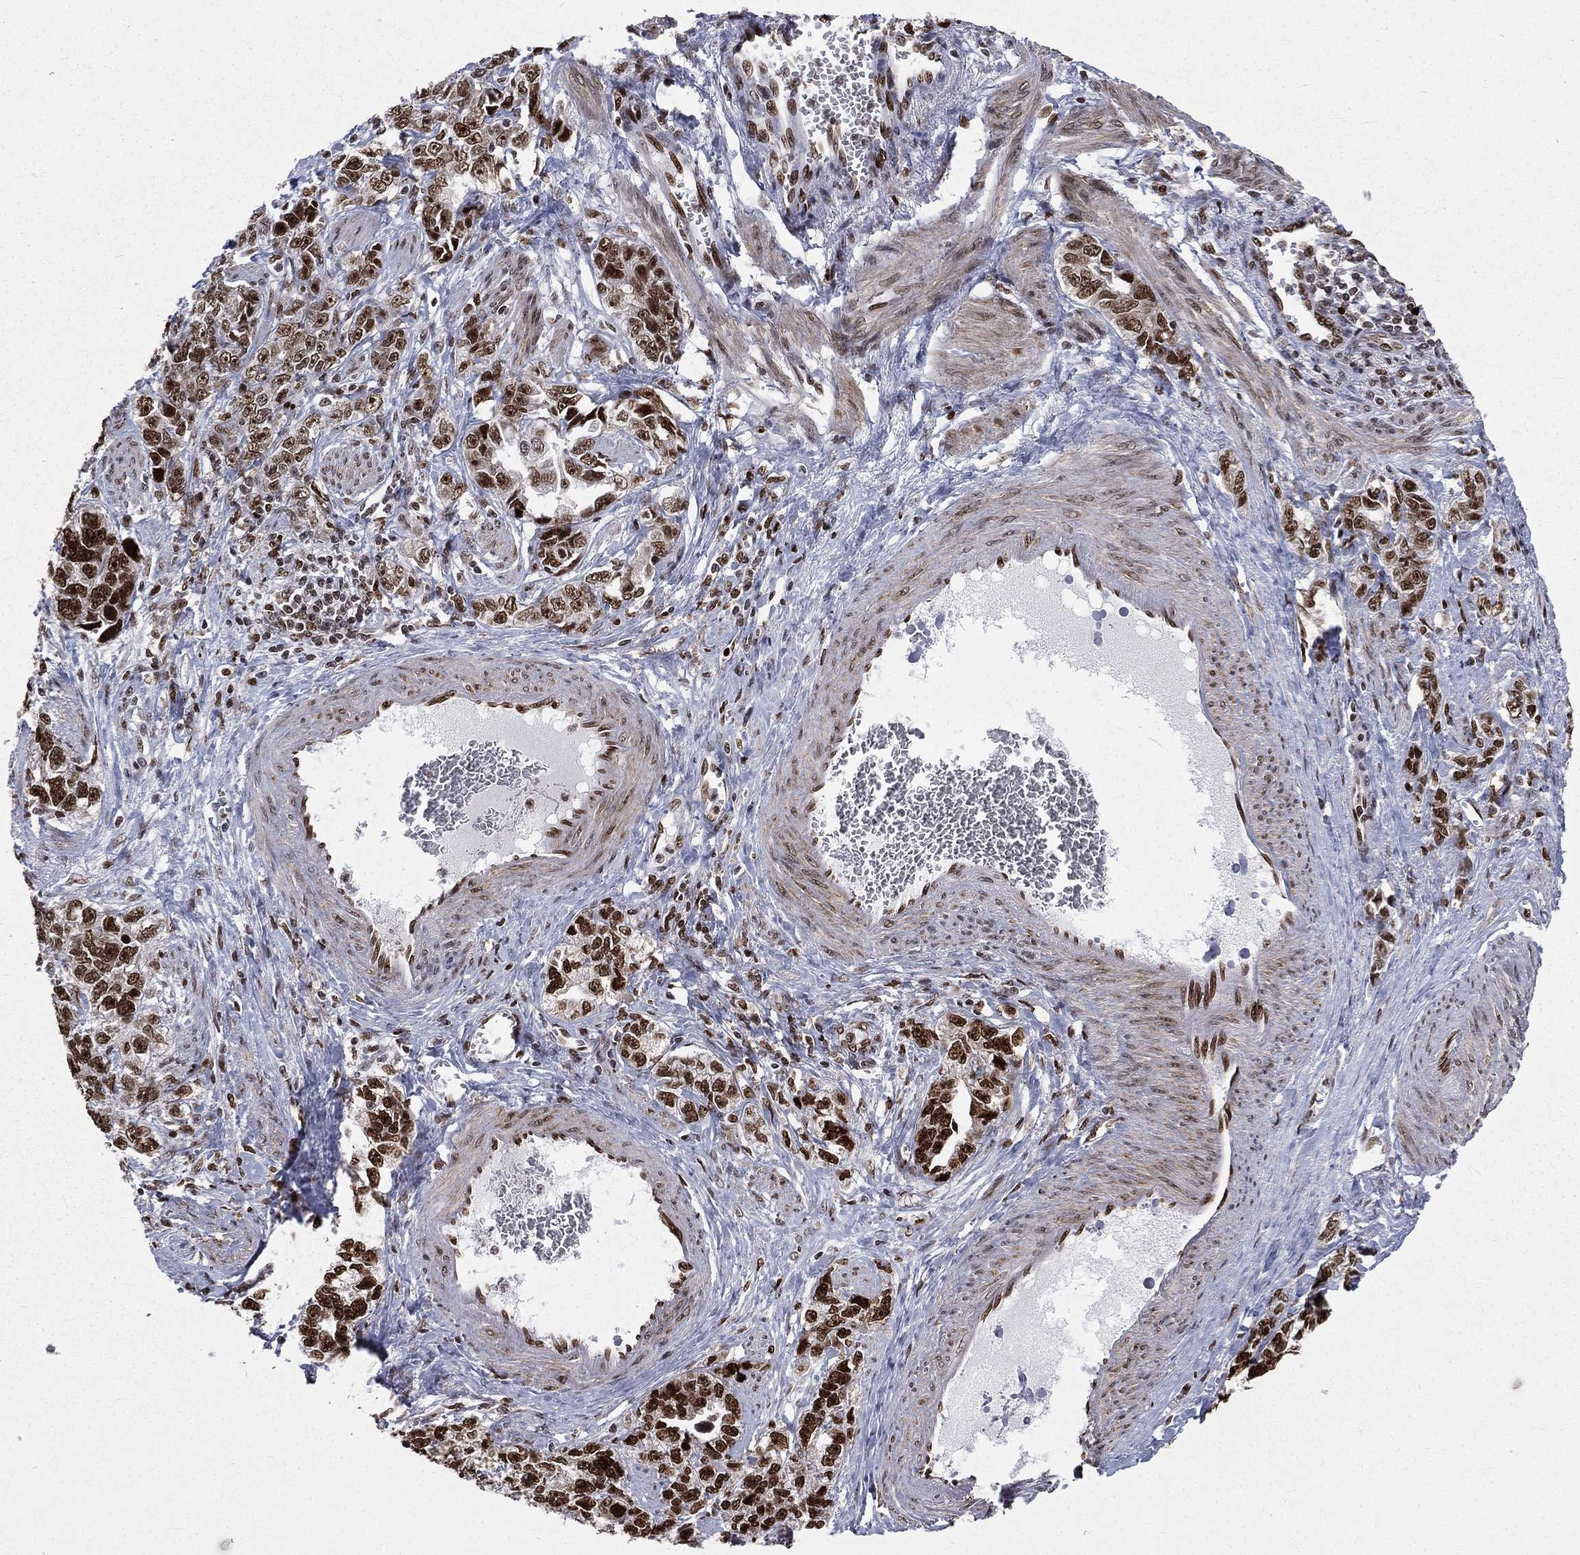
{"staining": {"intensity": "strong", "quantity": ">75%", "location": "nuclear"}, "tissue": "ovarian cancer", "cell_type": "Tumor cells", "image_type": "cancer", "snomed": [{"axis": "morphology", "description": "Cystadenocarcinoma, serous, NOS"}, {"axis": "topography", "description": "Ovary"}], "caption": "There is high levels of strong nuclear expression in tumor cells of ovarian cancer, as demonstrated by immunohistochemical staining (brown color).", "gene": "POLB", "patient": {"sex": "female", "age": 51}}